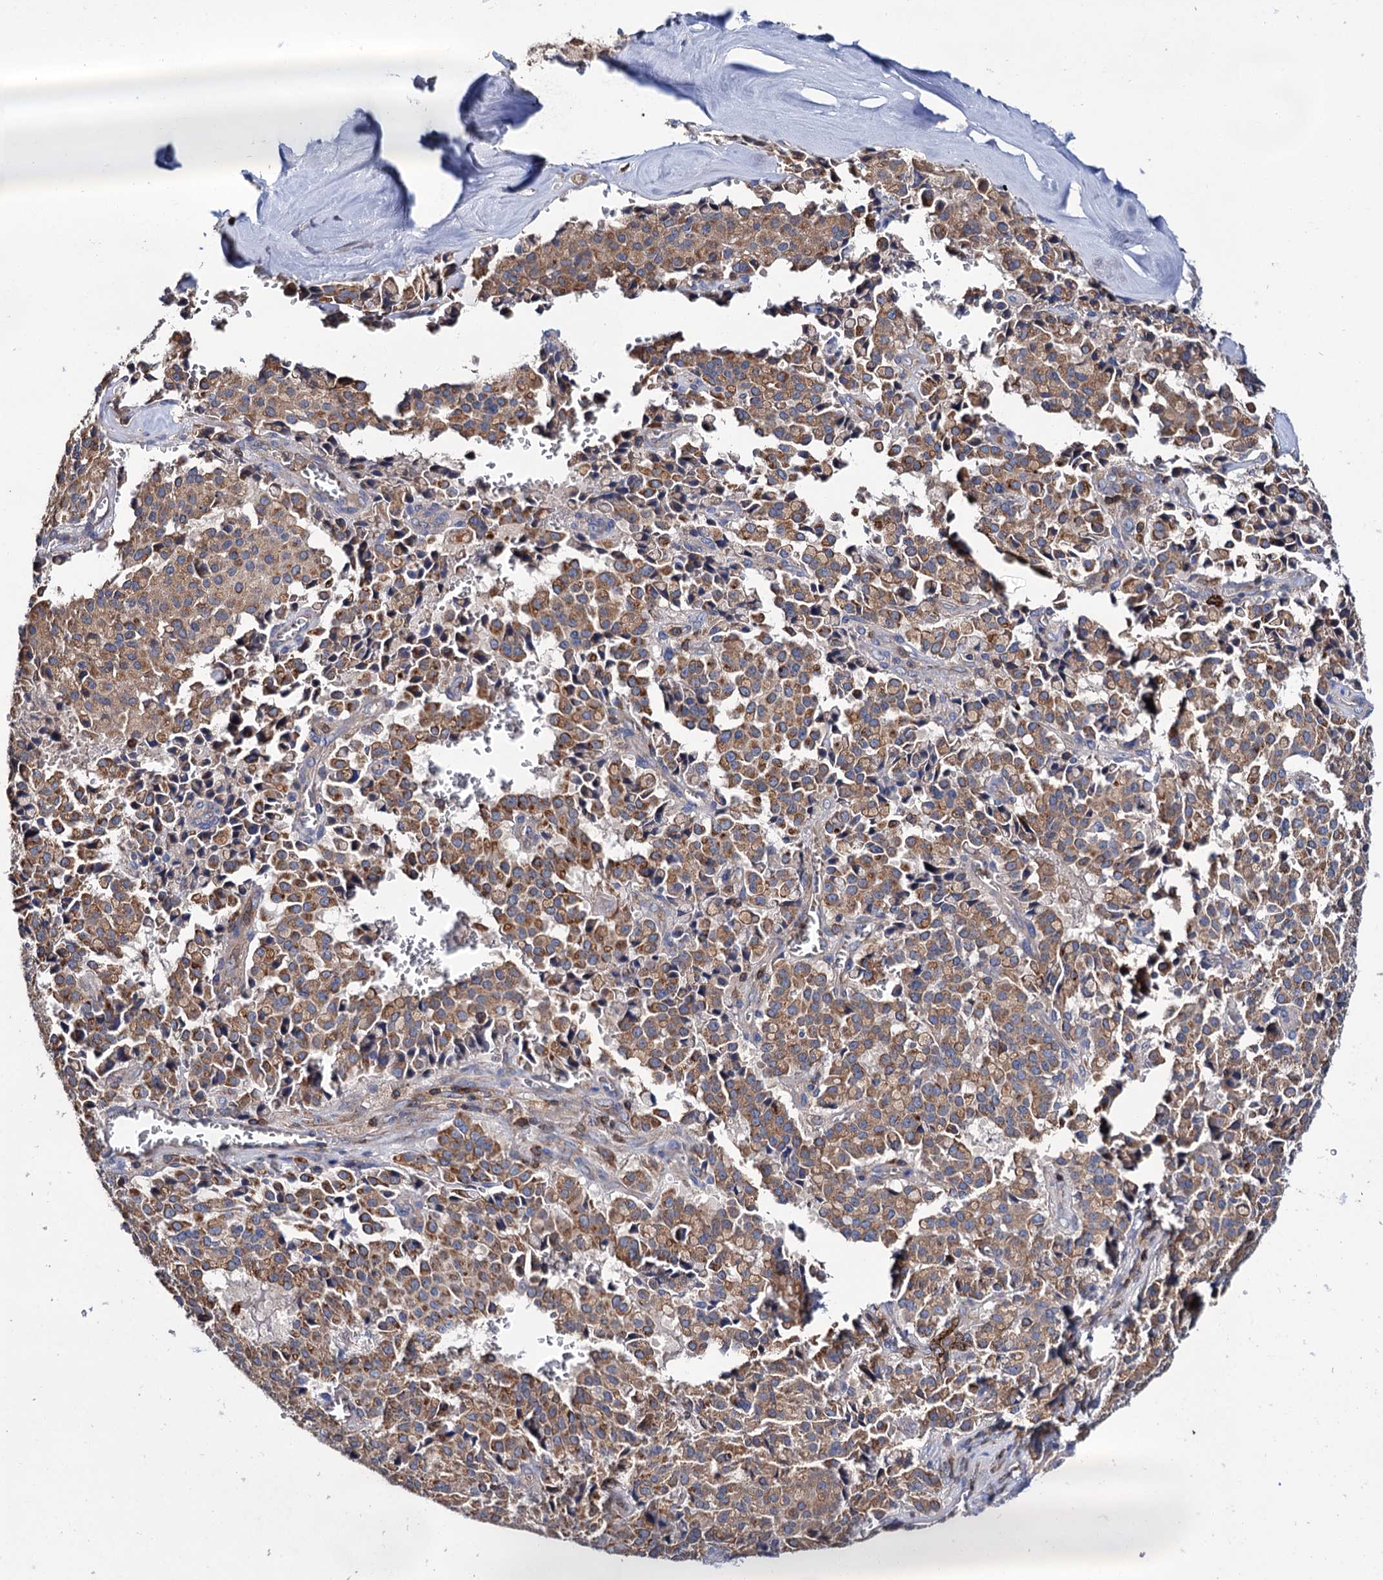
{"staining": {"intensity": "moderate", "quantity": ">75%", "location": "cytoplasmic/membranous"}, "tissue": "pancreatic cancer", "cell_type": "Tumor cells", "image_type": "cancer", "snomed": [{"axis": "morphology", "description": "Adenocarcinoma, NOS"}, {"axis": "topography", "description": "Pancreas"}], "caption": "Protein analysis of adenocarcinoma (pancreatic) tissue displays moderate cytoplasmic/membranous expression in approximately >75% of tumor cells. The protein is shown in brown color, while the nuclei are stained blue.", "gene": "UBASH3B", "patient": {"sex": "male", "age": 65}}